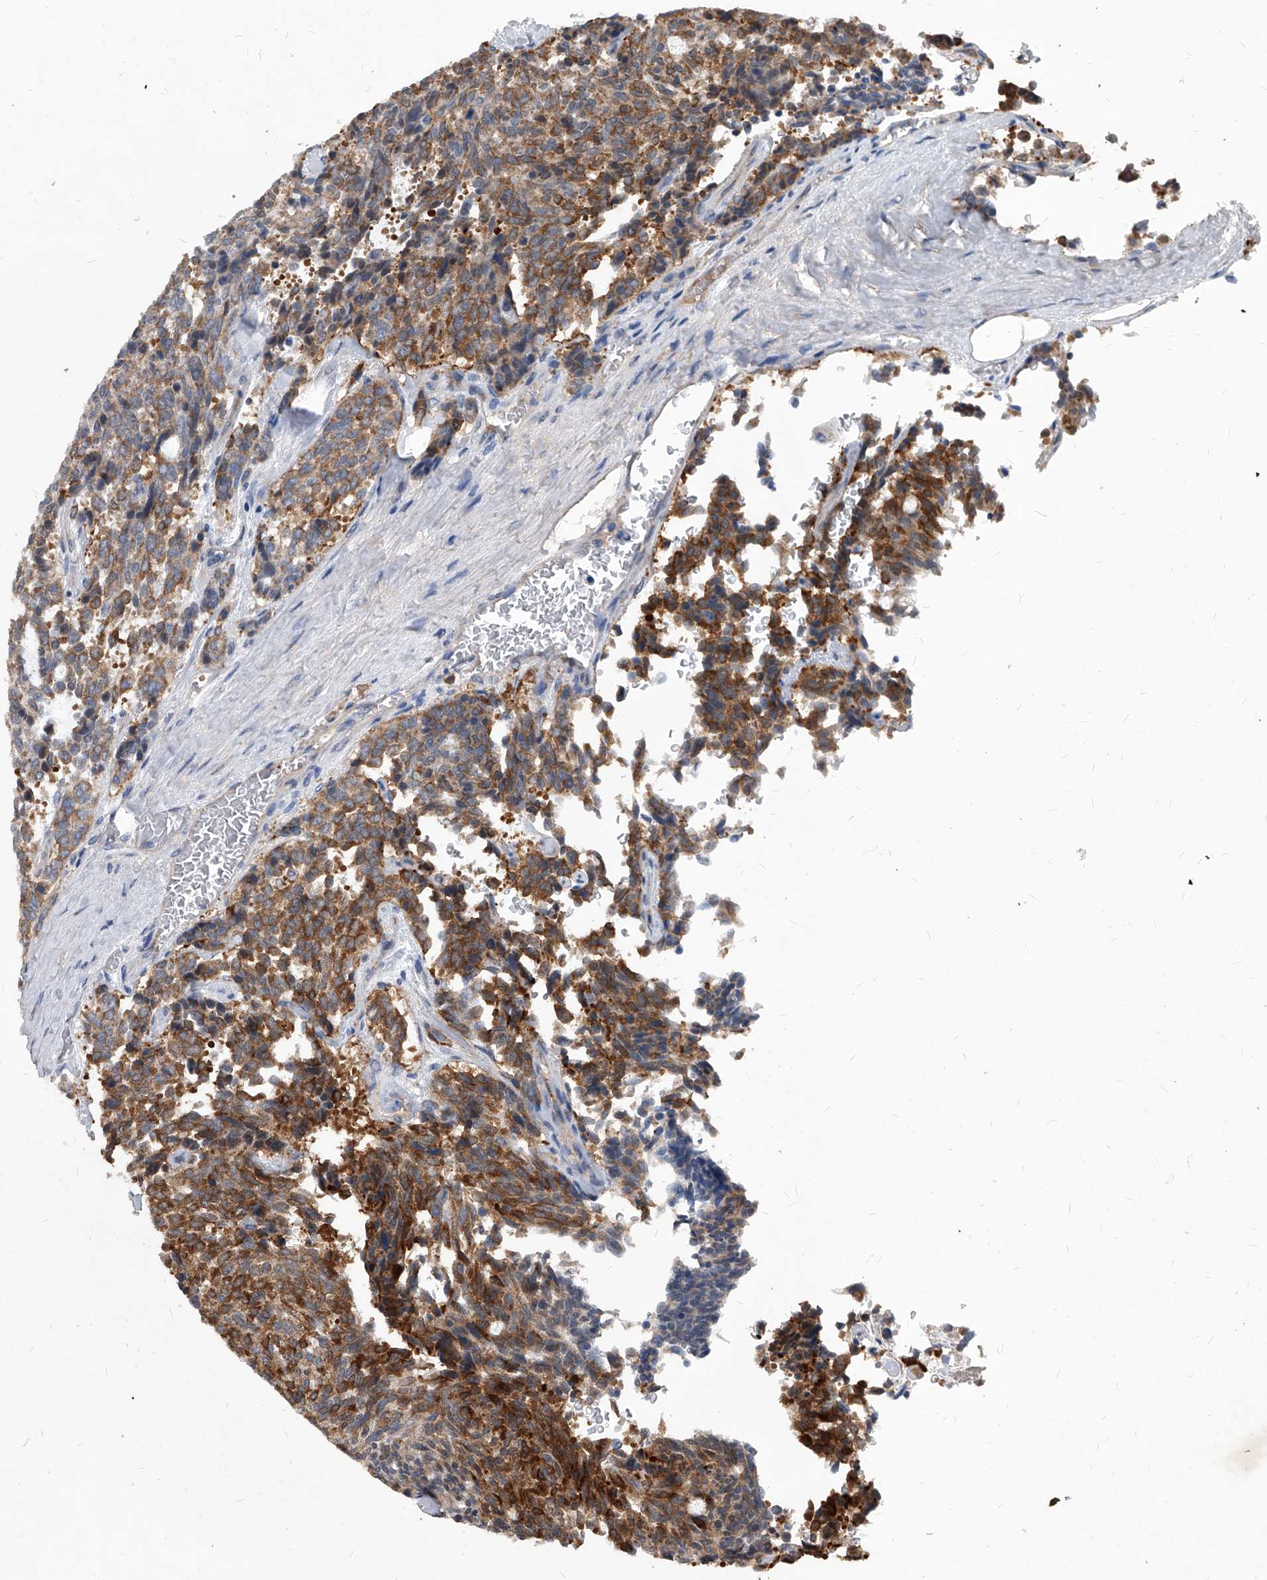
{"staining": {"intensity": "moderate", "quantity": ">75%", "location": "cytoplasmic/membranous"}, "tissue": "carcinoid", "cell_type": "Tumor cells", "image_type": "cancer", "snomed": [{"axis": "morphology", "description": "Carcinoid, malignant, NOS"}, {"axis": "topography", "description": "Pancreas"}], "caption": "Protein expression analysis of carcinoid (malignant) exhibits moderate cytoplasmic/membranous positivity in approximately >75% of tumor cells.", "gene": "SOBP", "patient": {"sex": "female", "age": 54}}